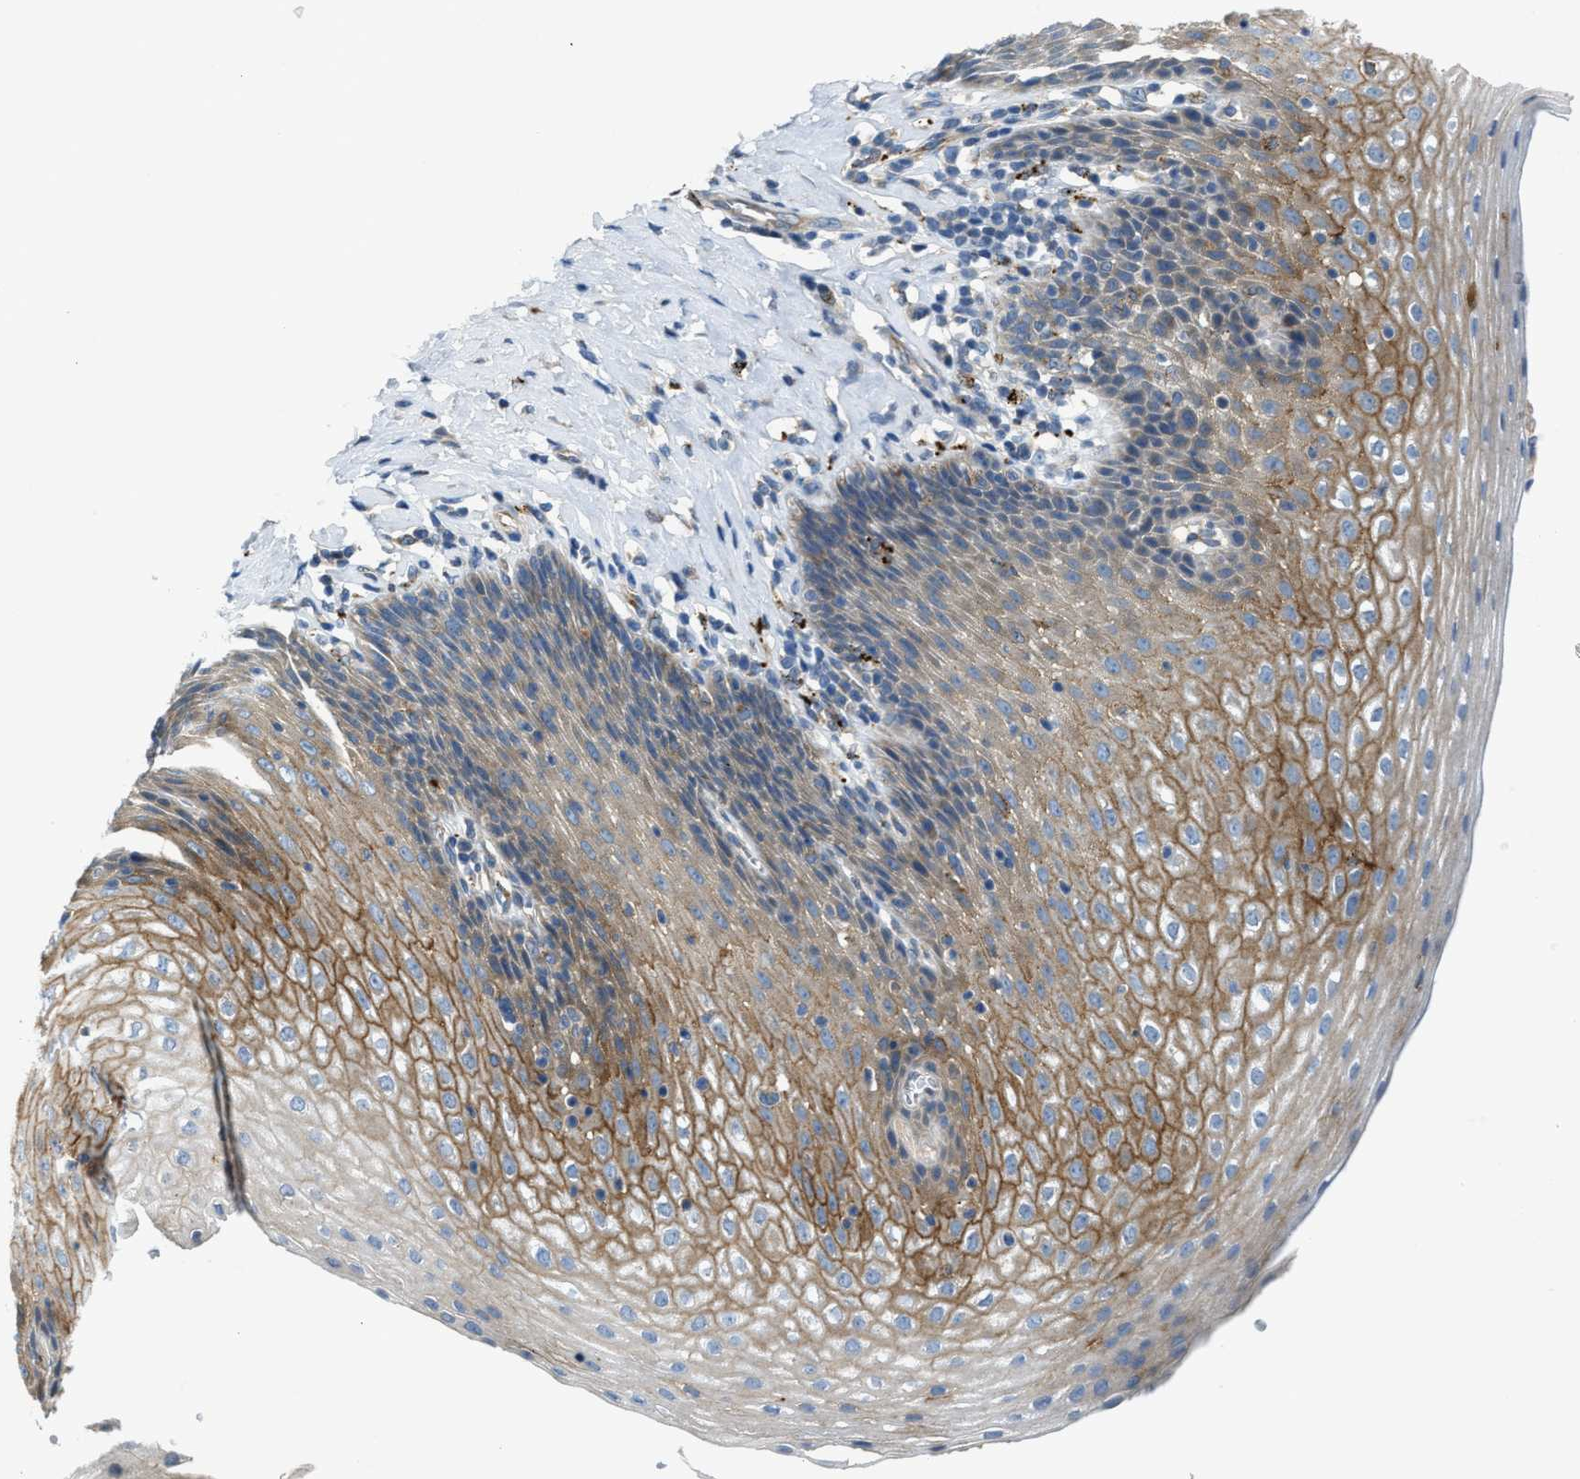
{"staining": {"intensity": "moderate", "quantity": ">75%", "location": "cytoplasmic/membranous"}, "tissue": "esophagus", "cell_type": "Squamous epithelial cells", "image_type": "normal", "snomed": [{"axis": "morphology", "description": "Normal tissue, NOS"}, {"axis": "topography", "description": "Esophagus"}], "caption": "Human esophagus stained with a protein marker demonstrates moderate staining in squamous epithelial cells.", "gene": "KLHDC10", "patient": {"sex": "female", "age": 61}}